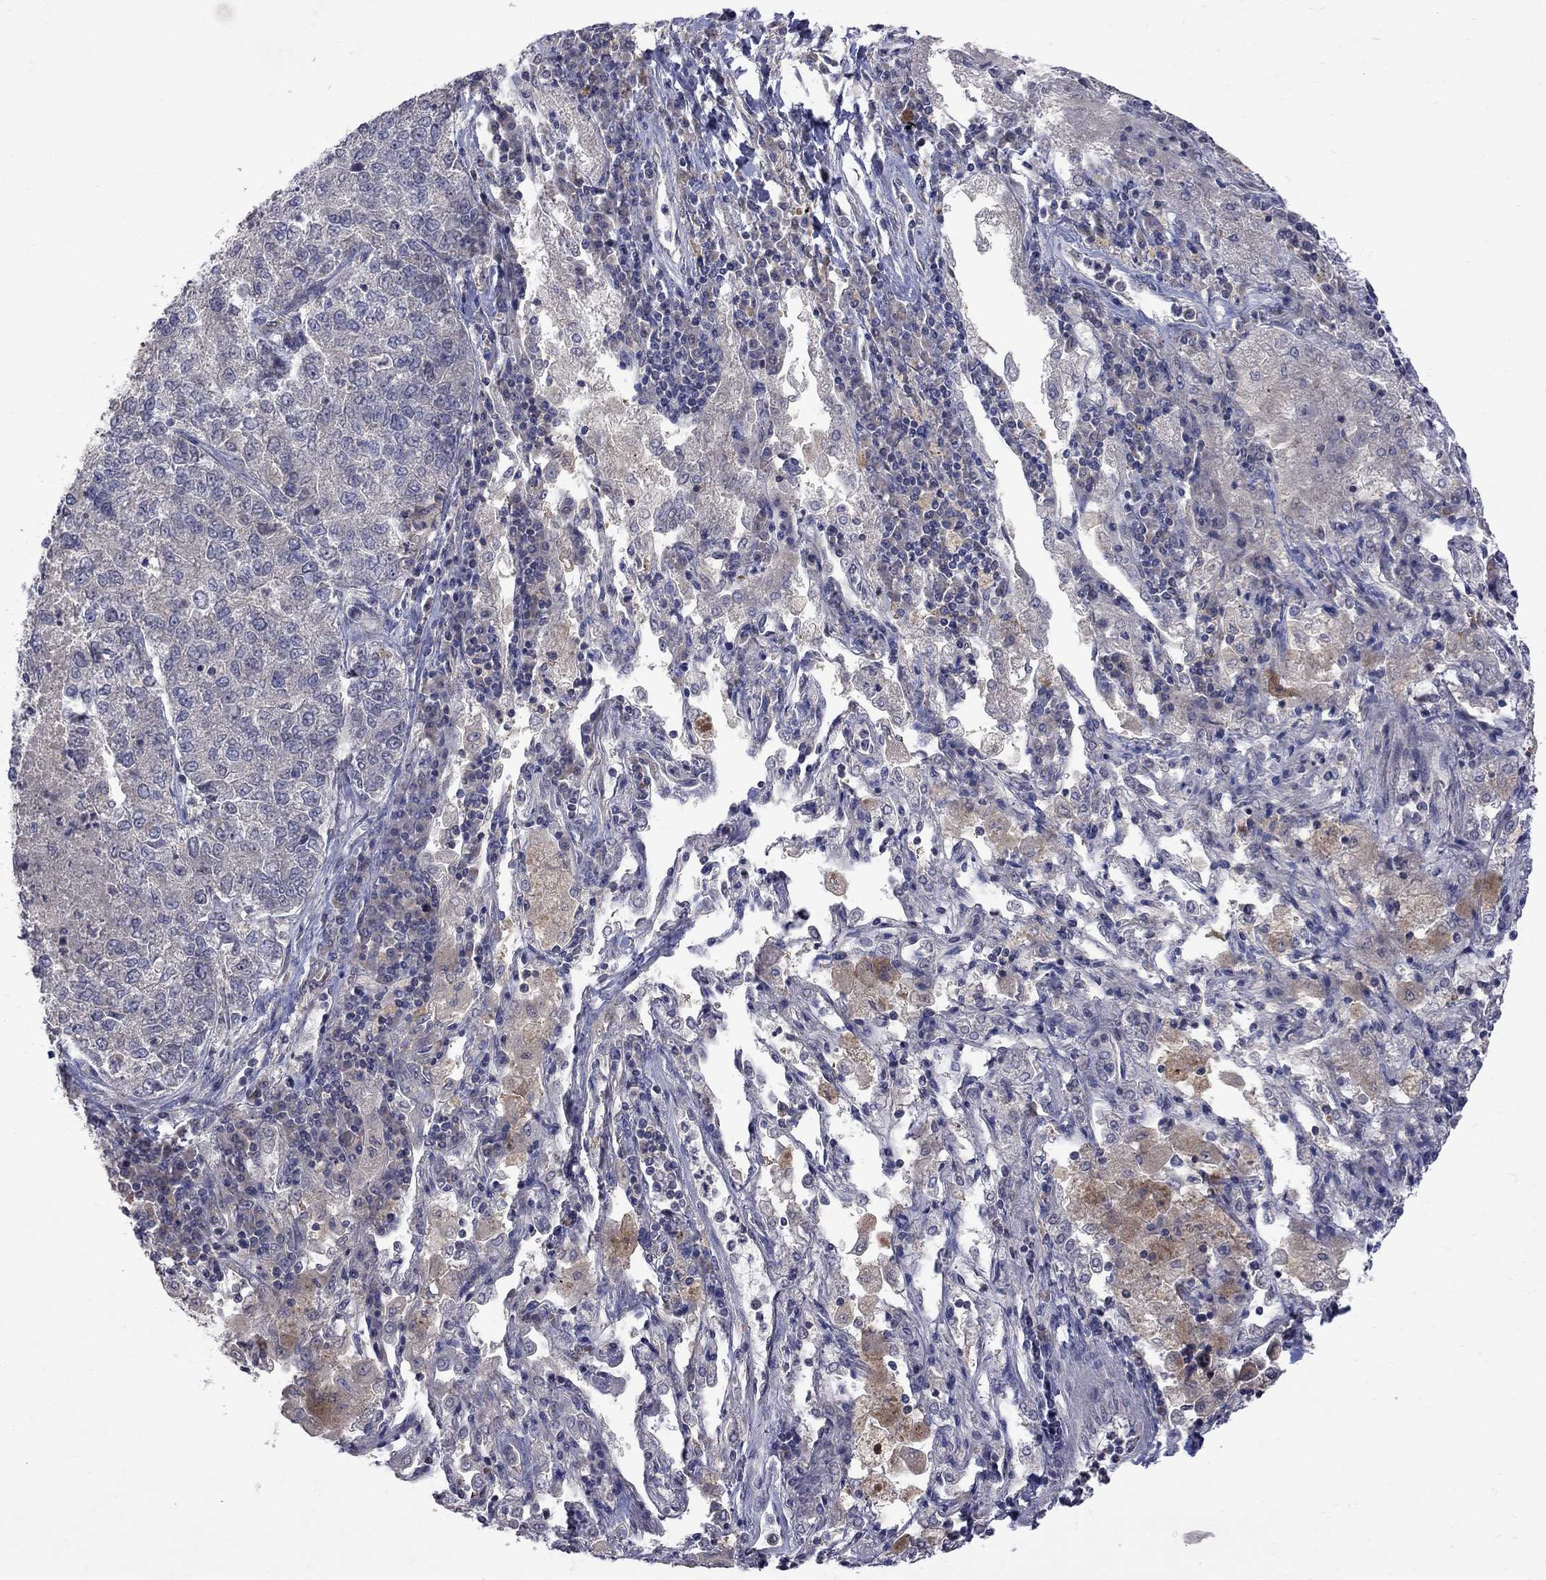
{"staining": {"intensity": "negative", "quantity": "none", "location": "none"}, "tissue": "lung cancer", "cell_type": "Tumor cells", "image_type": "cancer", "snomed": [{"axis": "morphology", "description": "Adenocarcinoma, NOS"}, {"axis": "topography", "description": "Lung"}], "caption": "Tumor cells show no significant protein staining in lung cancer (adenocarcinoma).", "gene": "ABI3", "patient": {"sex": "male", "age": 49}}